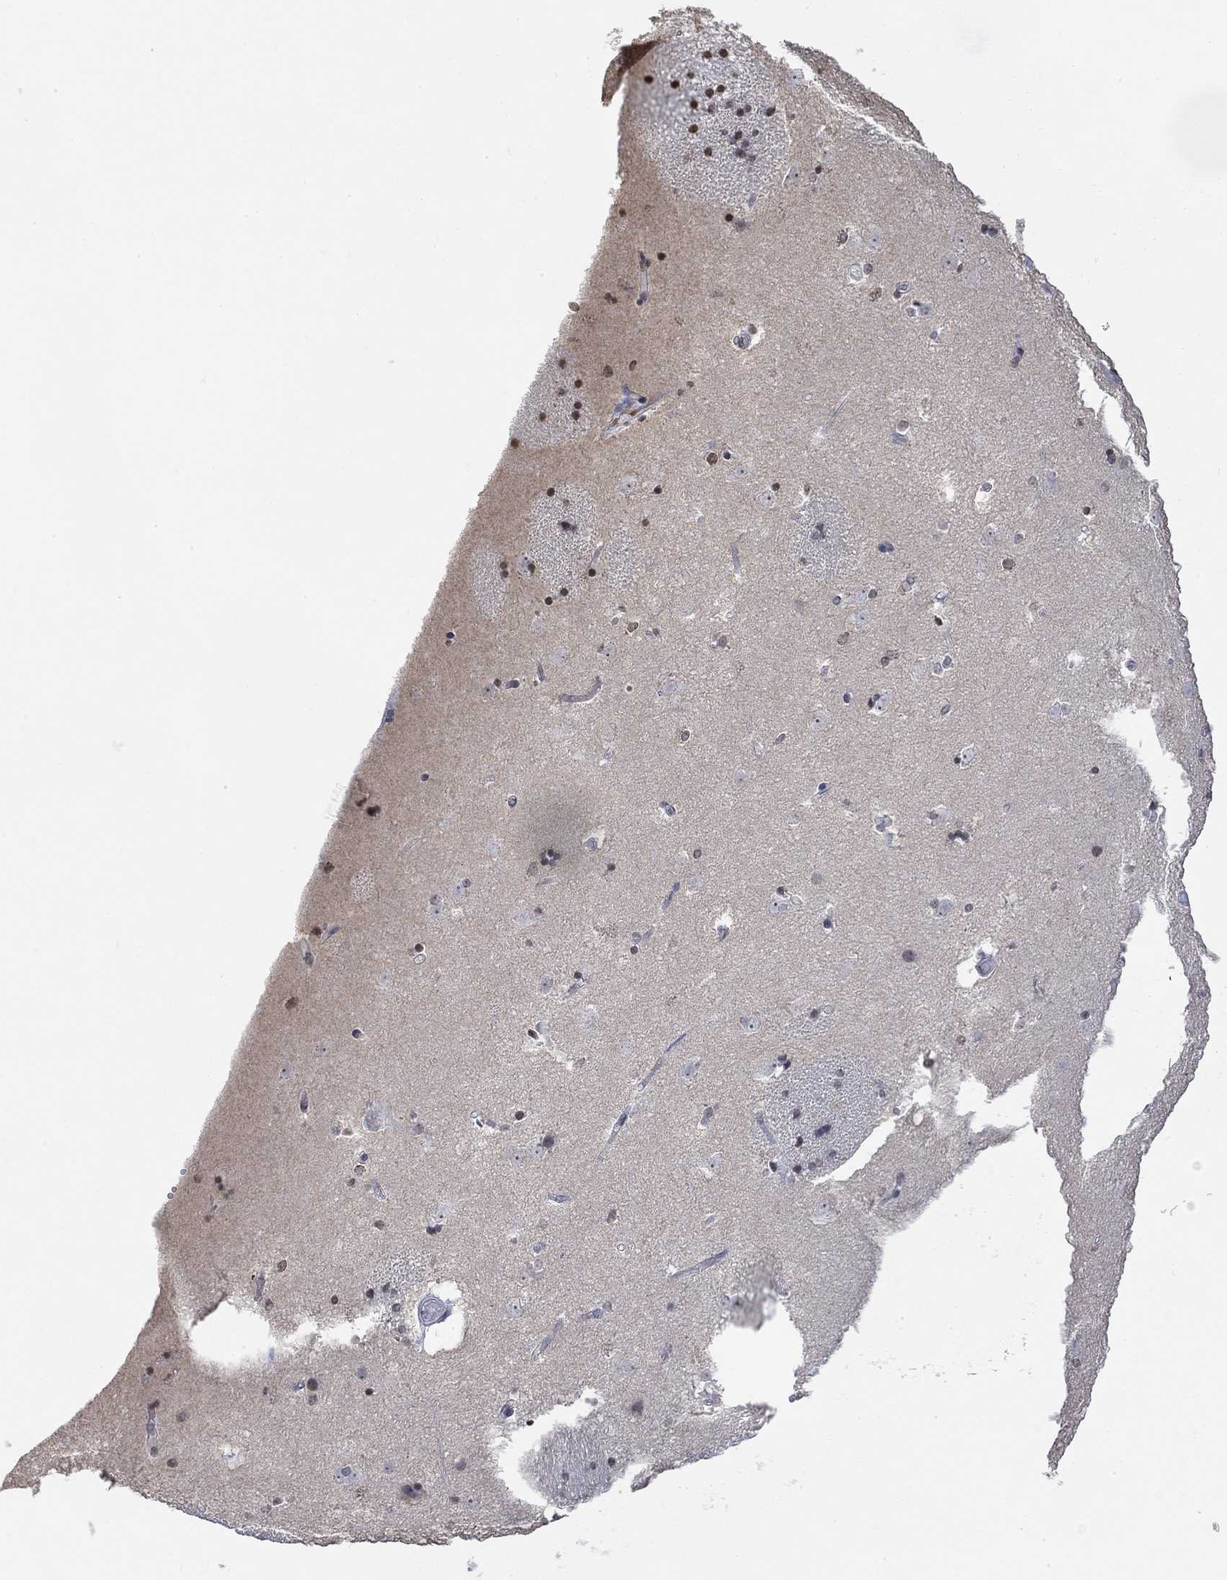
{"staining": {"intensity": "negative", "quantity": "none", "location": "none"}, "tissue": "caudate", "cell_type": "Glial cells", "image_type": "normal", "snomed": [{"axis": "morphology", "description": "Normal tissue, NOS"}, {"axis": "topography", "description": "Lateral ventricle wall"}], "caption": "This is an IHC micrograph of benign caudate. There is no positivity in glial cells.", "gene": "TMEM255A", "patient": {"sex": "male", "age": 51}}